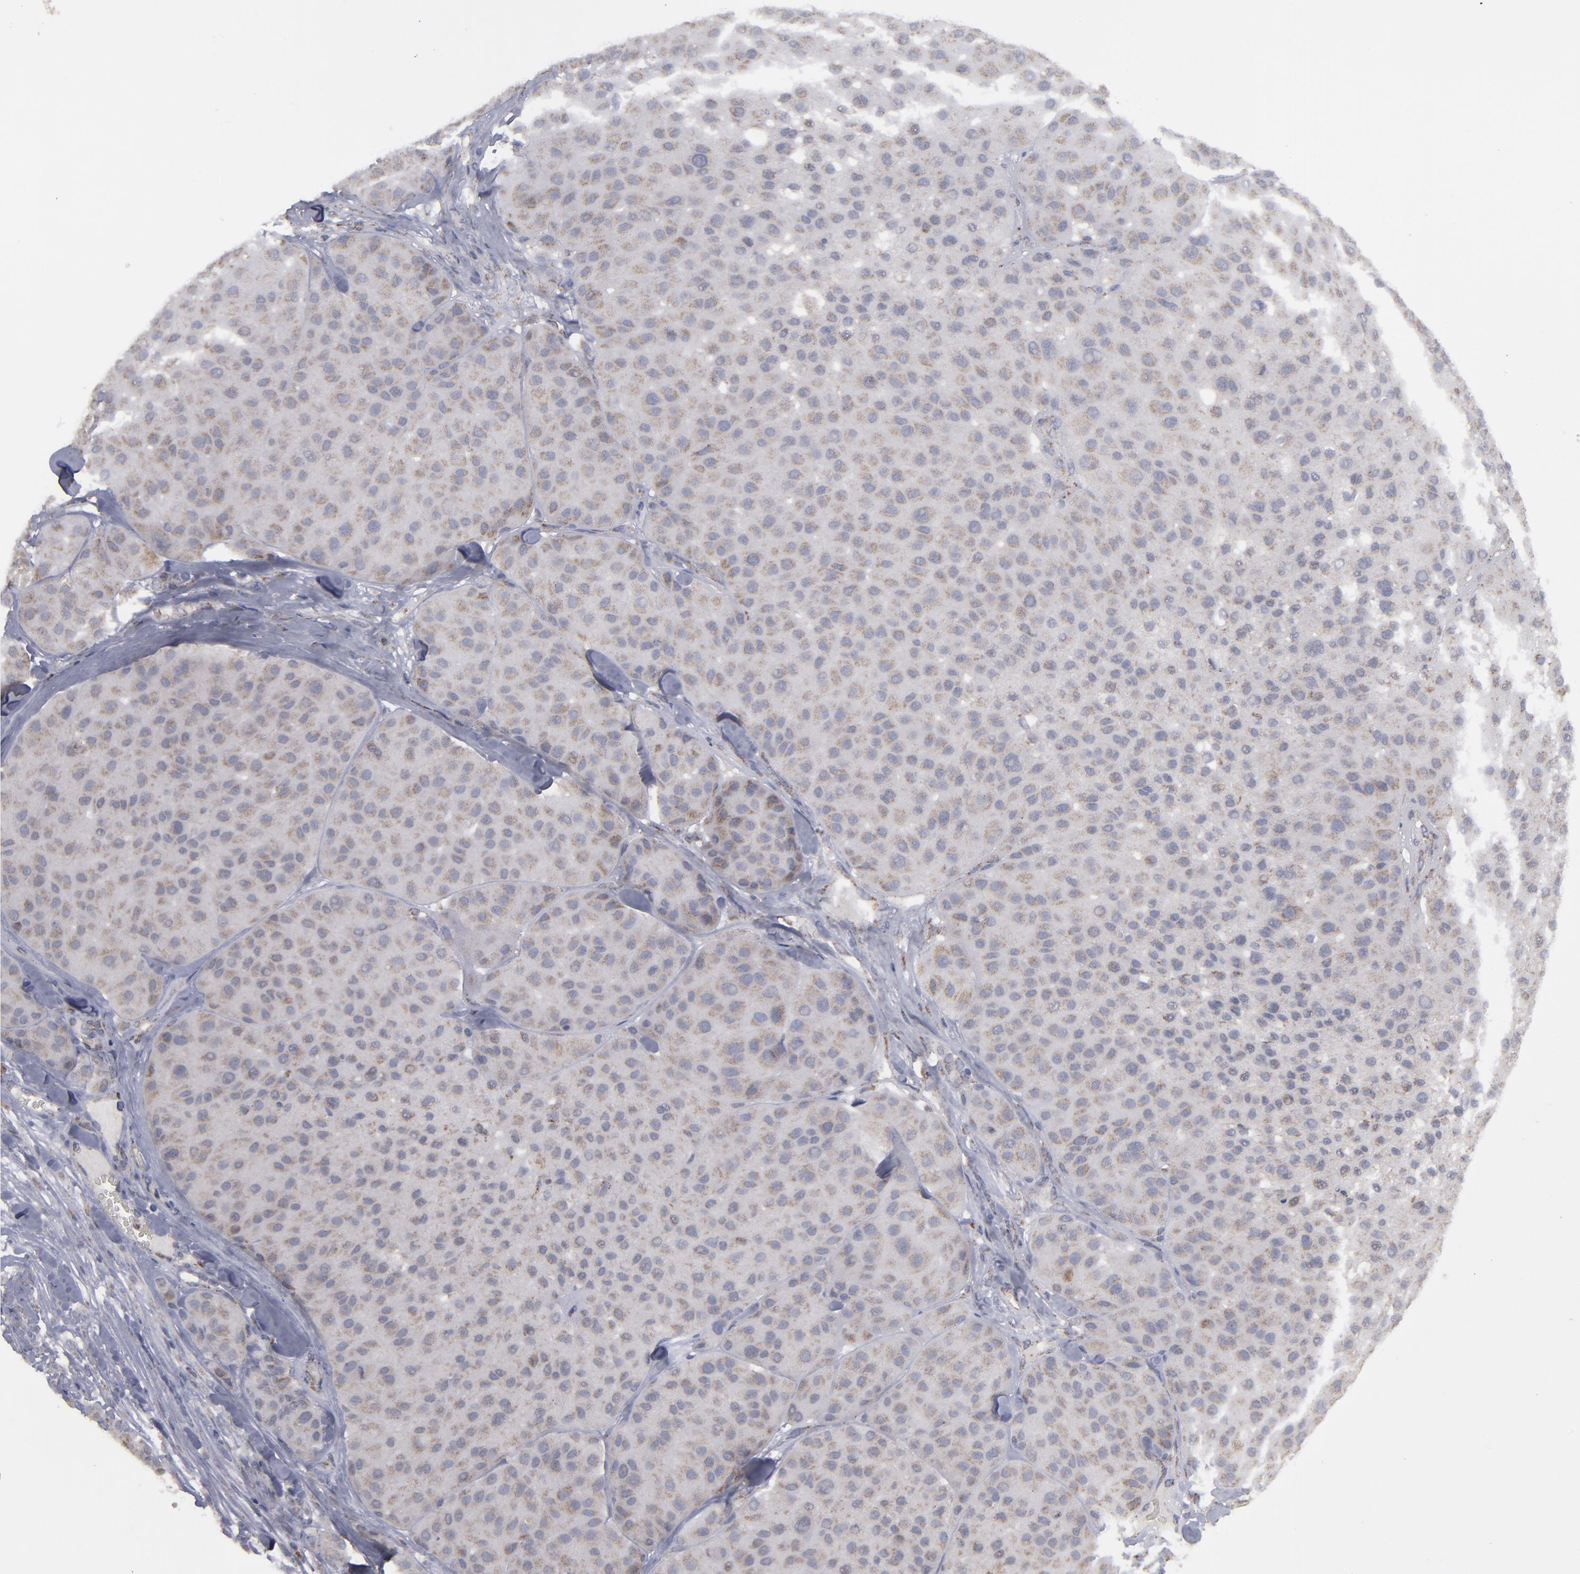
{"staining": {"intensity": "moderate", "quantity": ">75%", "location": "cytoplasmic/membranous"}, "tissue": "melanoma", "cell_type": "Tumor cells", "image_type": "cancer", "snomed": [{"axis": "morphology", "description": "Normal tissue, NOS"}, {"axis": "morphology", "description": "Malignant melanoma, Metastatic site"}, {"axis": "topography", "description": "Skin"}], "caption": "DAB immunohistochemical staining of malignant melanoma (metastatic site) reveals moderate cytoplasmic/membranous protein positivity in approximately >75% of tumor cells. (brown staining indicates protein expression, while blue staining denotes nuclei).", "gene": "MYOM2", "patient": {"sex": "male", "age": 41}}